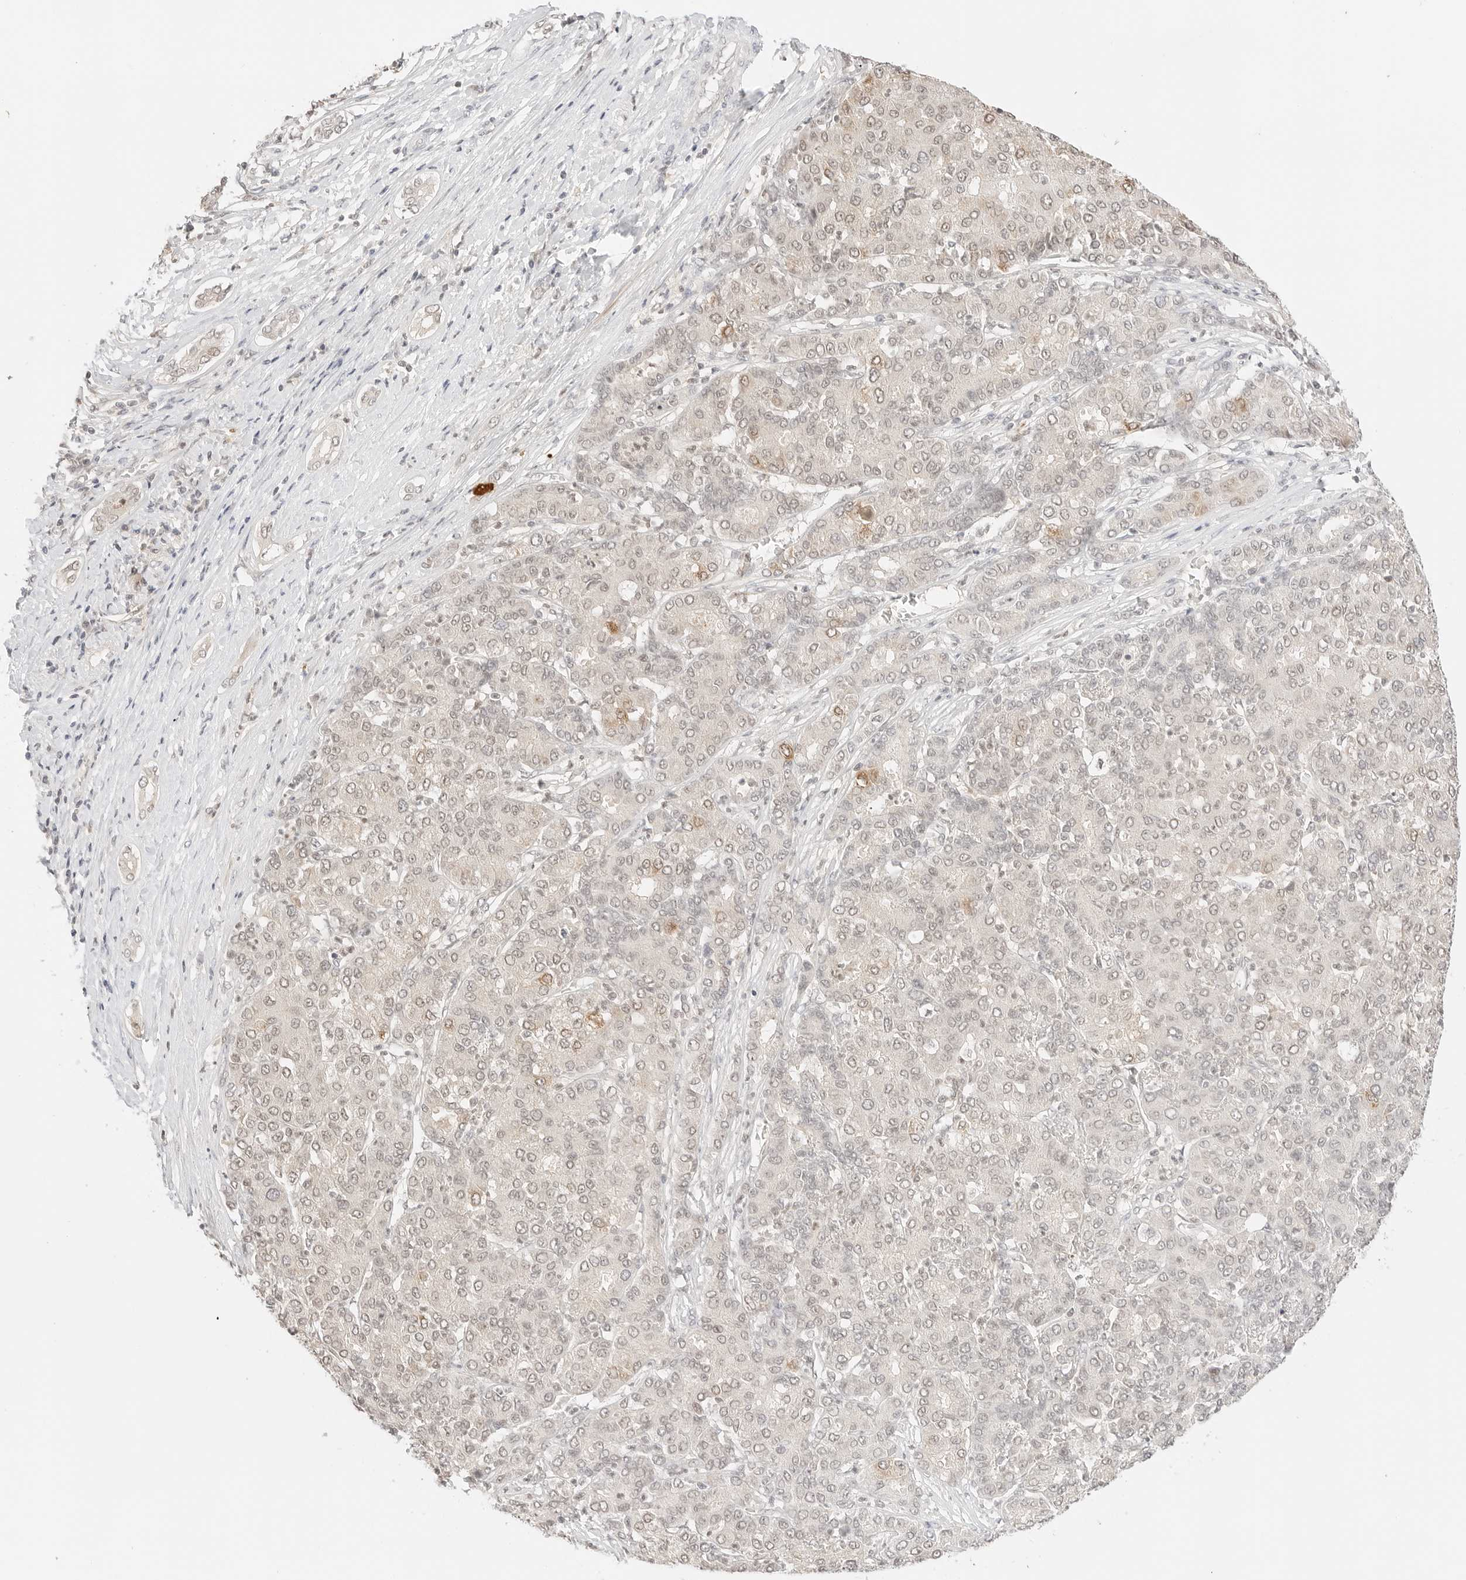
{"staining": {"intensity": "moderate", "quantity": "<25%", "location": "cytoplasmic/membranous,nuclear"}, "tissue": "liver cancer", "cell_type": "Tumor cells", "image_type": "cancer", "snomed": [{"axis": "morphology", "description": "Carcinoma, Hepatocellular, NOS"}, {"axis": "topography", "description": "Liver"}], "caption": "Liver hepatocellular carcinoma tissue exhibits moderate cytoplasmic/membranous and nuclear expression in about <25% of tumor cells", "gene": "RPS6KL1", "patient": {"sex": "male", "age": 65}}